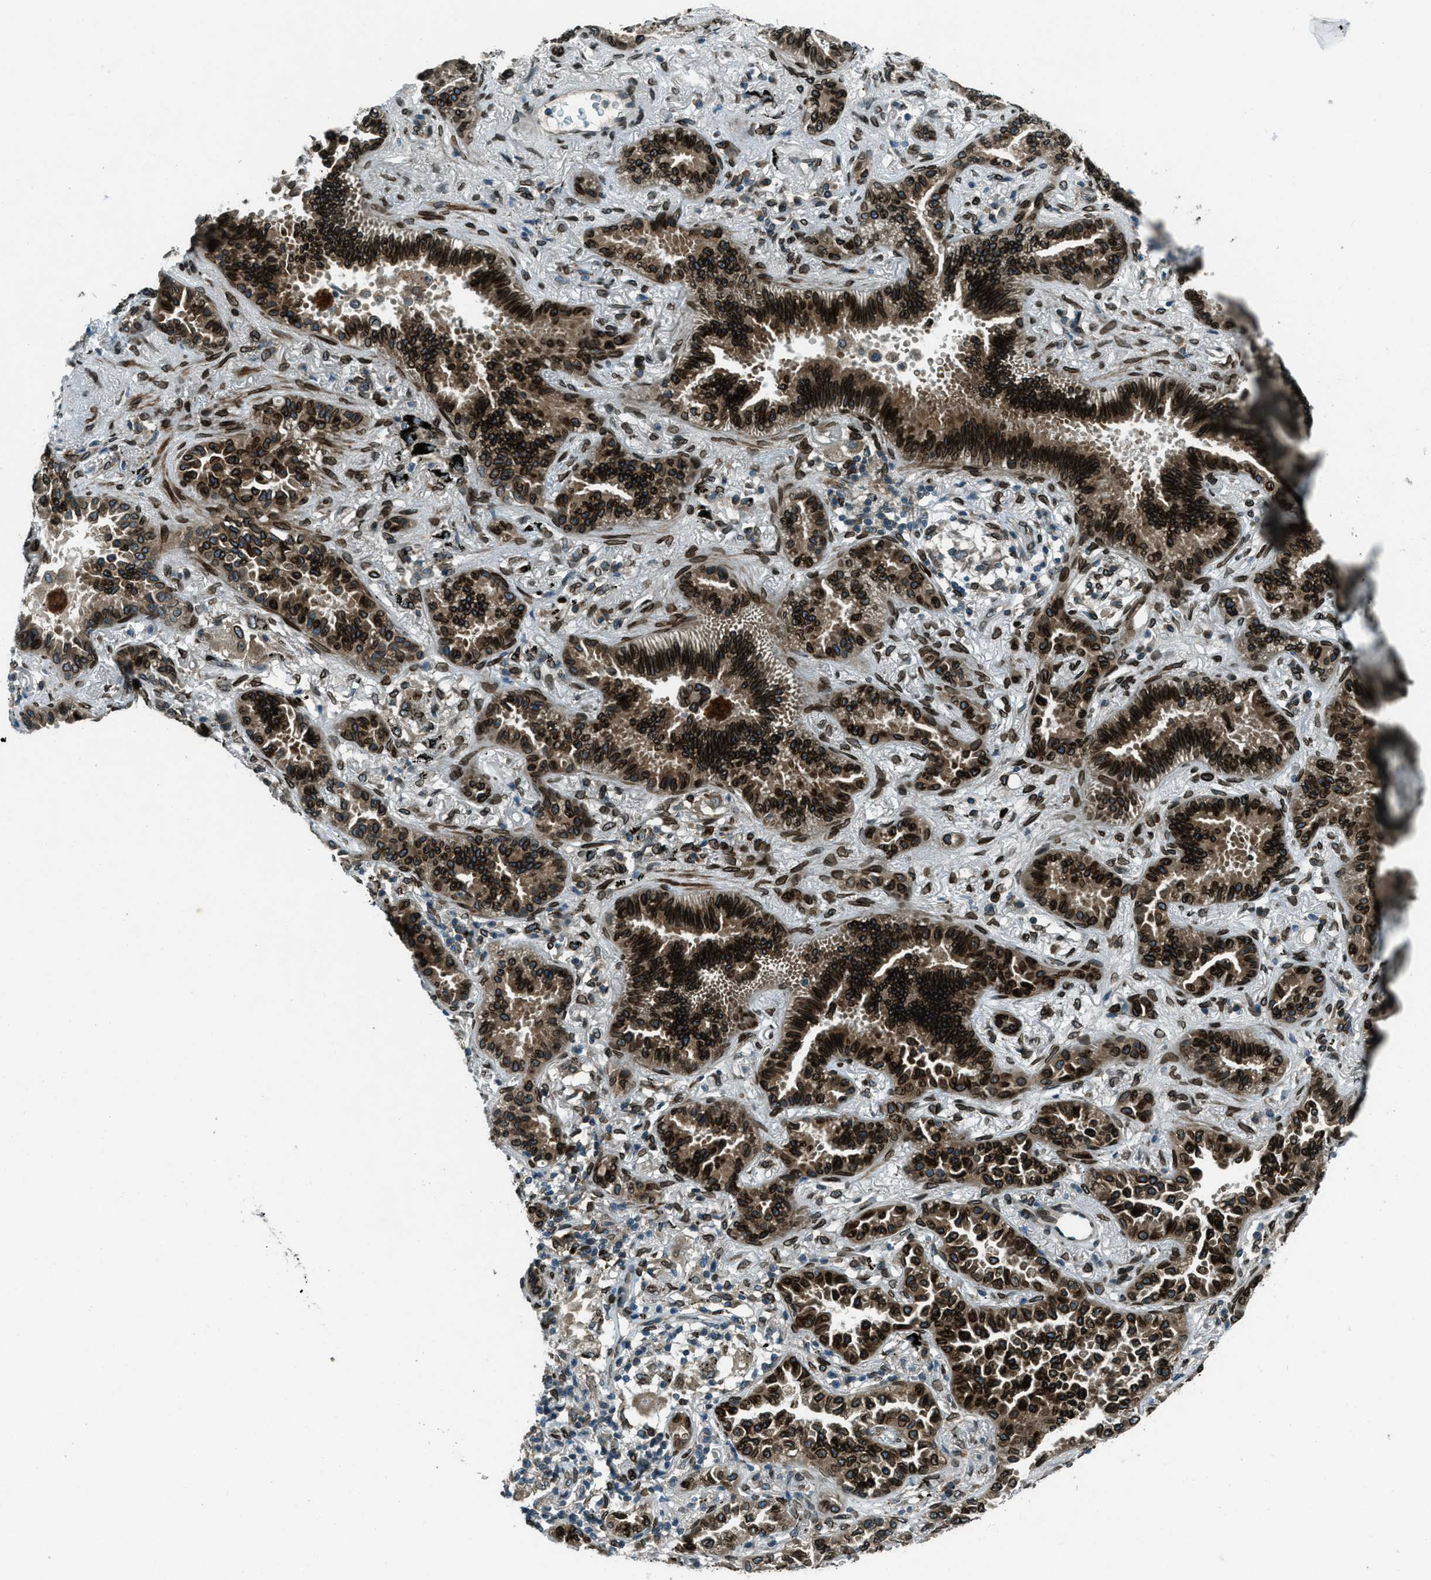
{"staining": {"intensity": "strong", "quantity": ">75%", "location": "cytoplasmic/membranous,nuclear"}, "tissue": "lung cancer", "cell_type": "Tumor cells", "image_type": "cancer", "snomed": [{"axis": "morphology", "description": "Normal tissue, NOS"}, {"axis": "morphology", "description": "Adenocarcinoma, NOS"}, {"axis": "topography", "description": "Lung"}], "caption": "This histopathology image exhibits immunohistochemistry (IHC) staining of human lung cancer (adenocarcinoma), with high strong cytoplasmic/membranous and nuclear positivity in approximately >75% of tumor cells.", "gene": "LEMD2", "patient": {"sex": "male", "age": 59}}